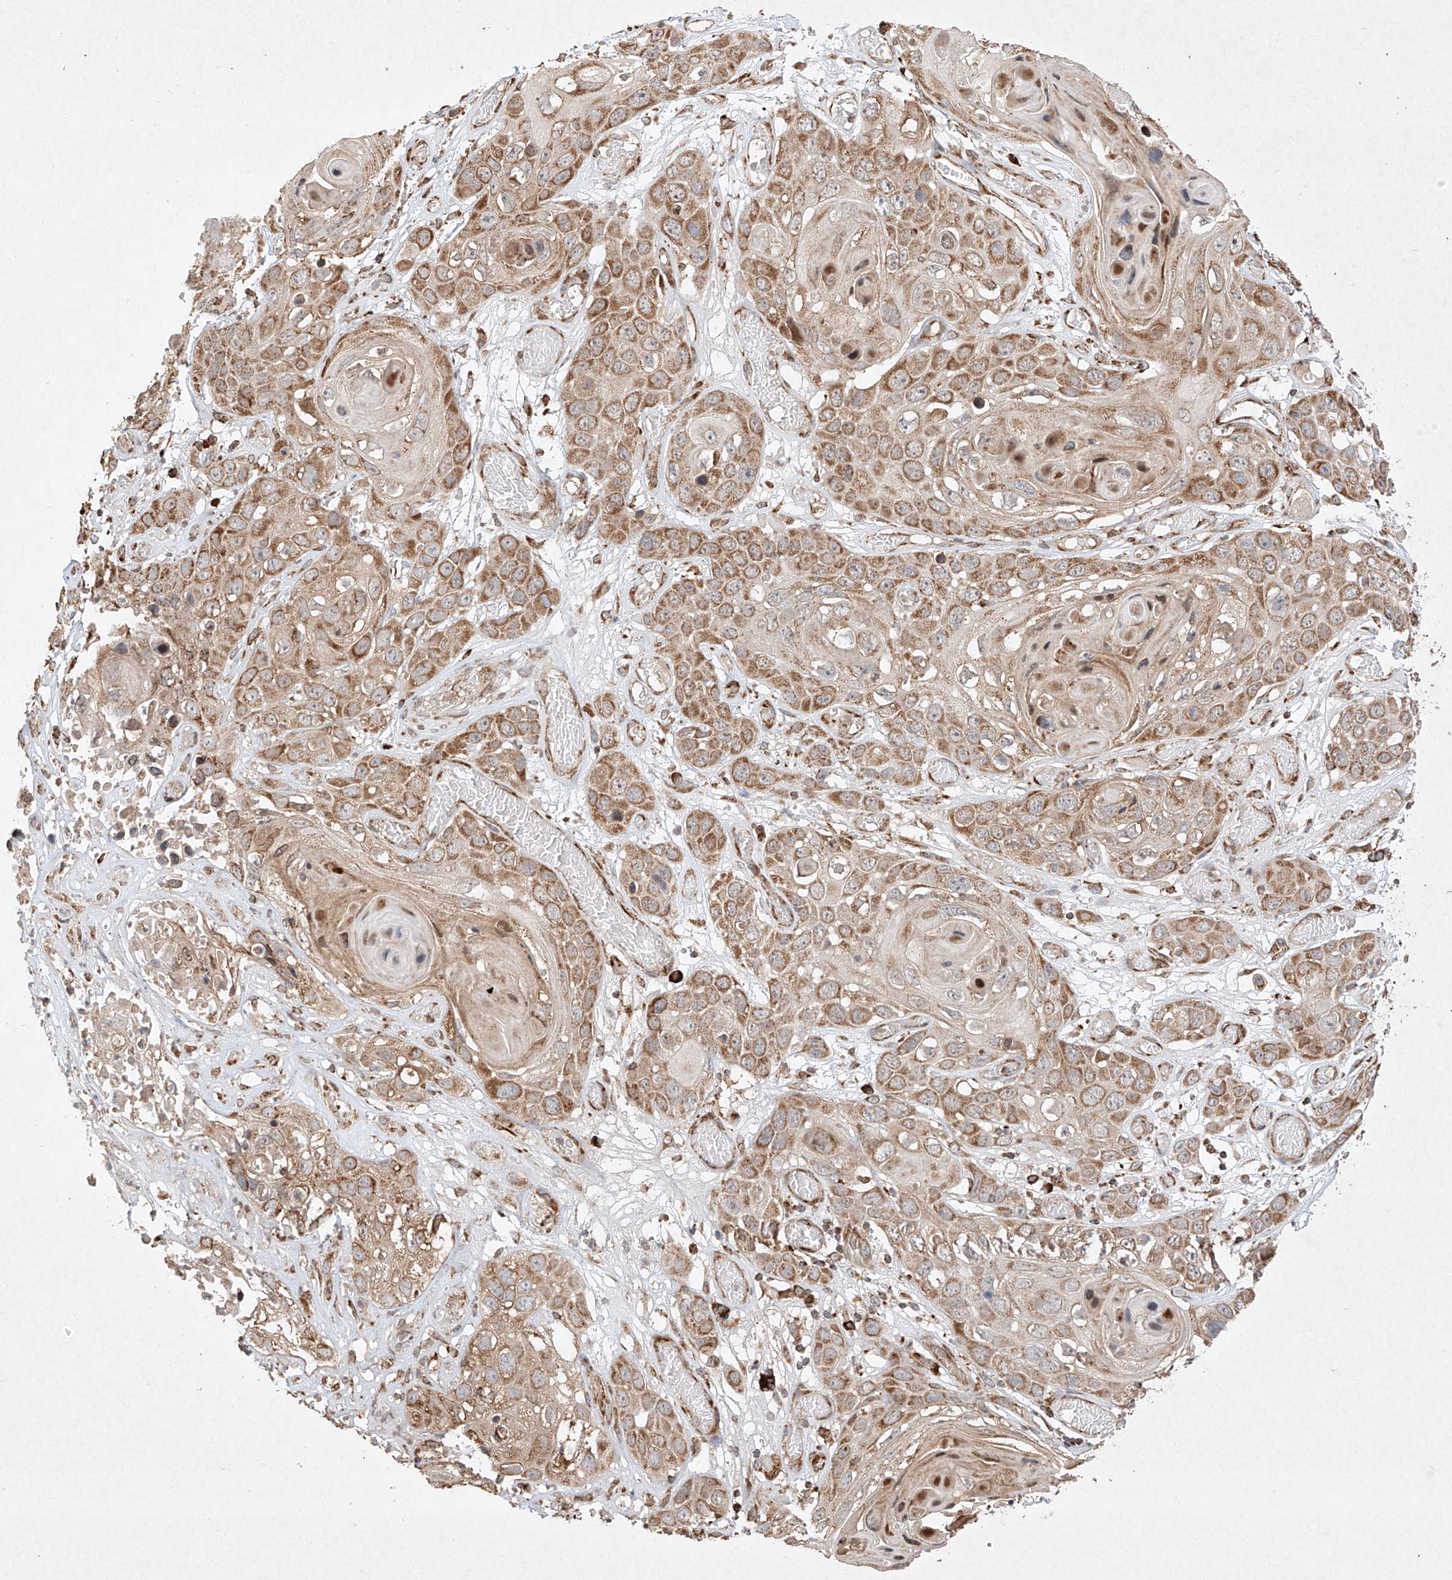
{"staining": {"intensity": "moderate", "quantity": ">75%", "location": "cytoplasmic/membranous"}, "tissue": "skin cancer", "cell_type": "Tumor cells", "image_type": "cancer", "snomed": [{"axis": "morphology", "description": "Squamous cell carcinoma, NOS"}, {"axis": "topography", "description": "Skin"}], "caption": "This is a photomicrograph of IHC staining of skin cancer (squamous cell carcinoma), which shows moderate positivity in the cytoplasmic/membranous of tumor cells.", "gene": "SEMA3B", "patient": {"sex": "male", "age": 55}}